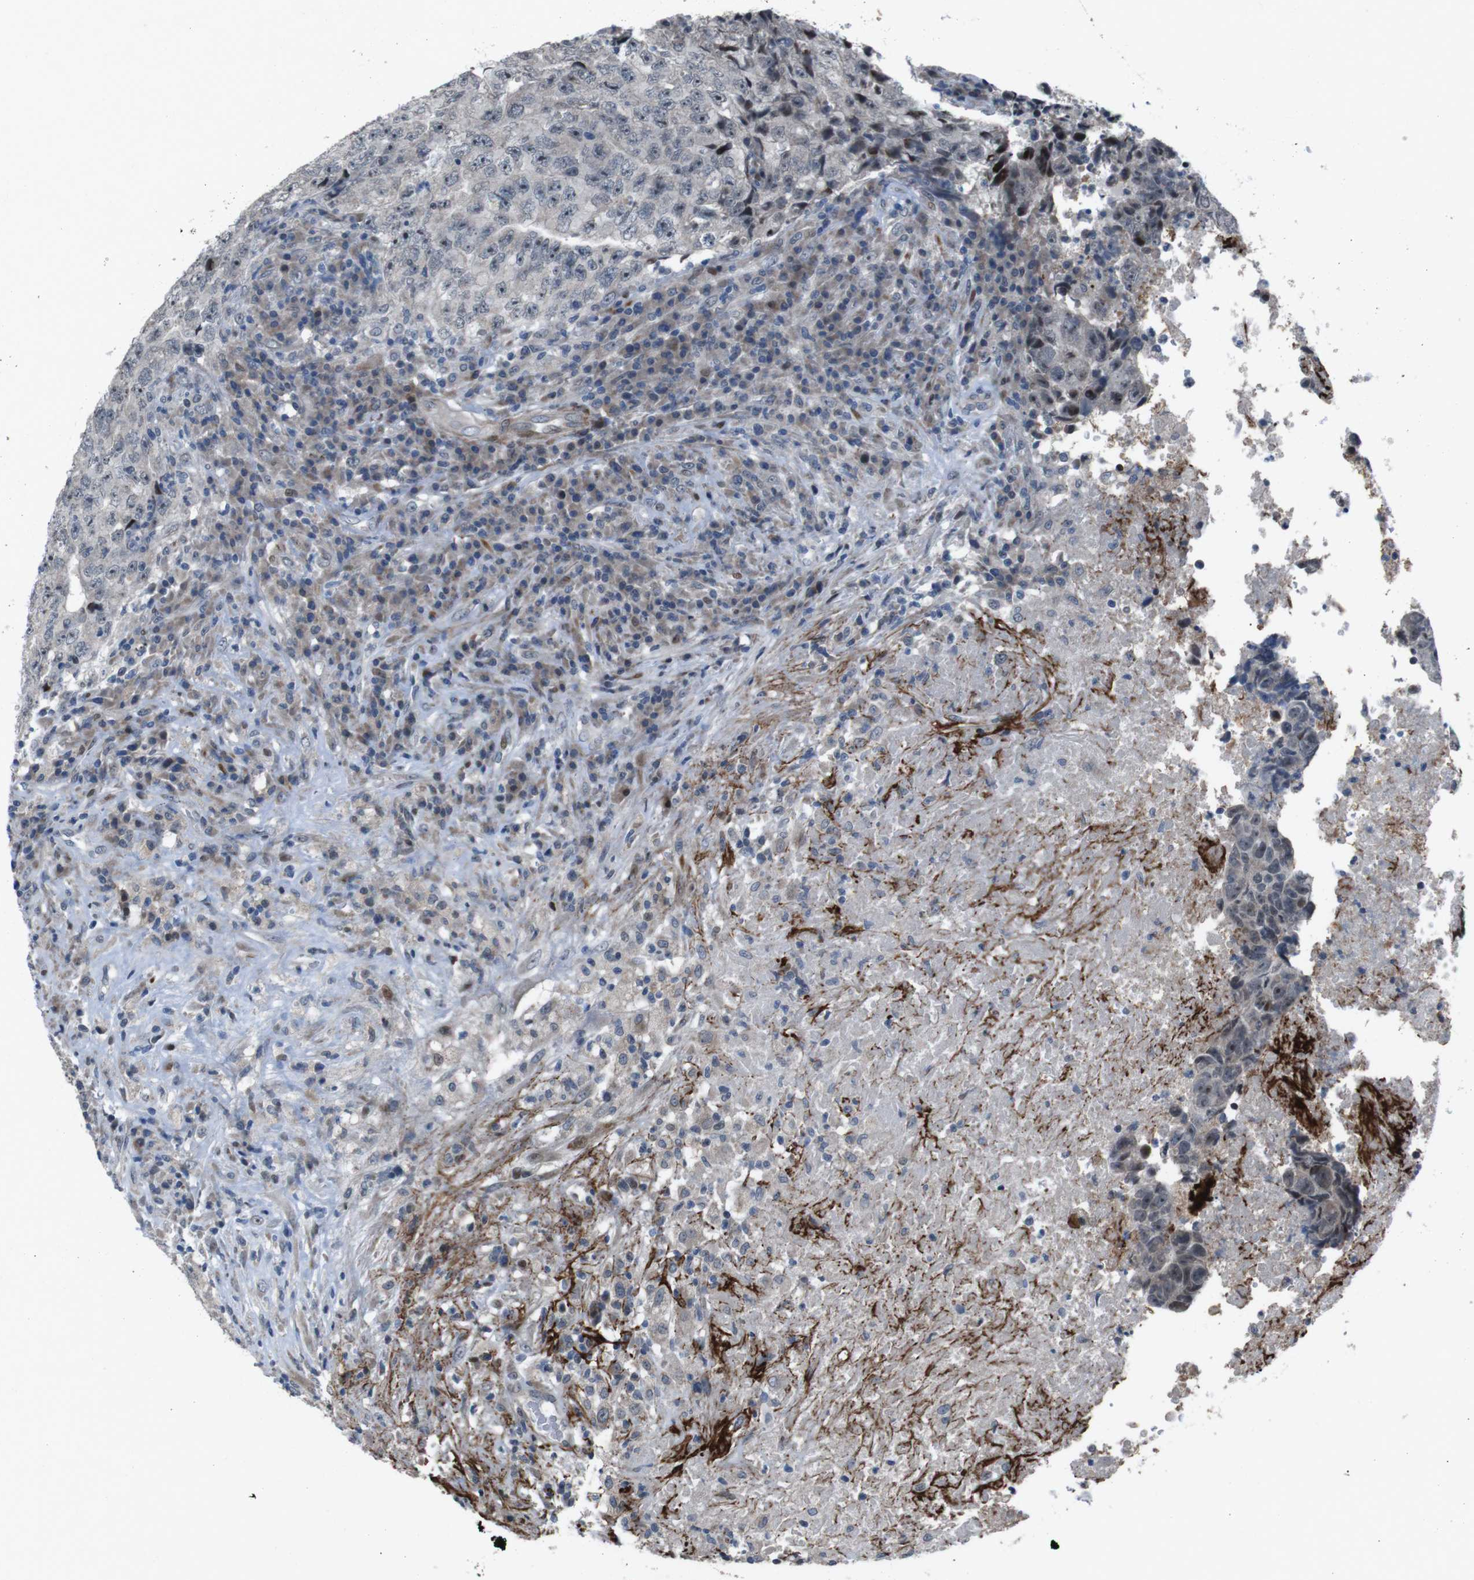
{"staining": {"intensity": "moderate", "quantity": "<25%", "location": "nuclear"}, "tissue": "testis cancer", "cell_type": "Tumor cells", "image_type": "cancer", "snomed": [{"axis": "morphology", "description": "Necrosis, NOS"}, {"axis": "morphology", "description": "Carcinoma, Embryonal, NOS"}, {"axis": "topography", "description": "Testis"}], "caption": "IHC (DAB) staining of testis cancer (embryonal carcinoma) exhibits moderate nuclear protein positivity in approximately <25% of tumor cells. (DAB = brown stain, brightfield microscopy at high magnification).", "gene": "PBRM1", "patient": {"sex": "male", "age": 19}}